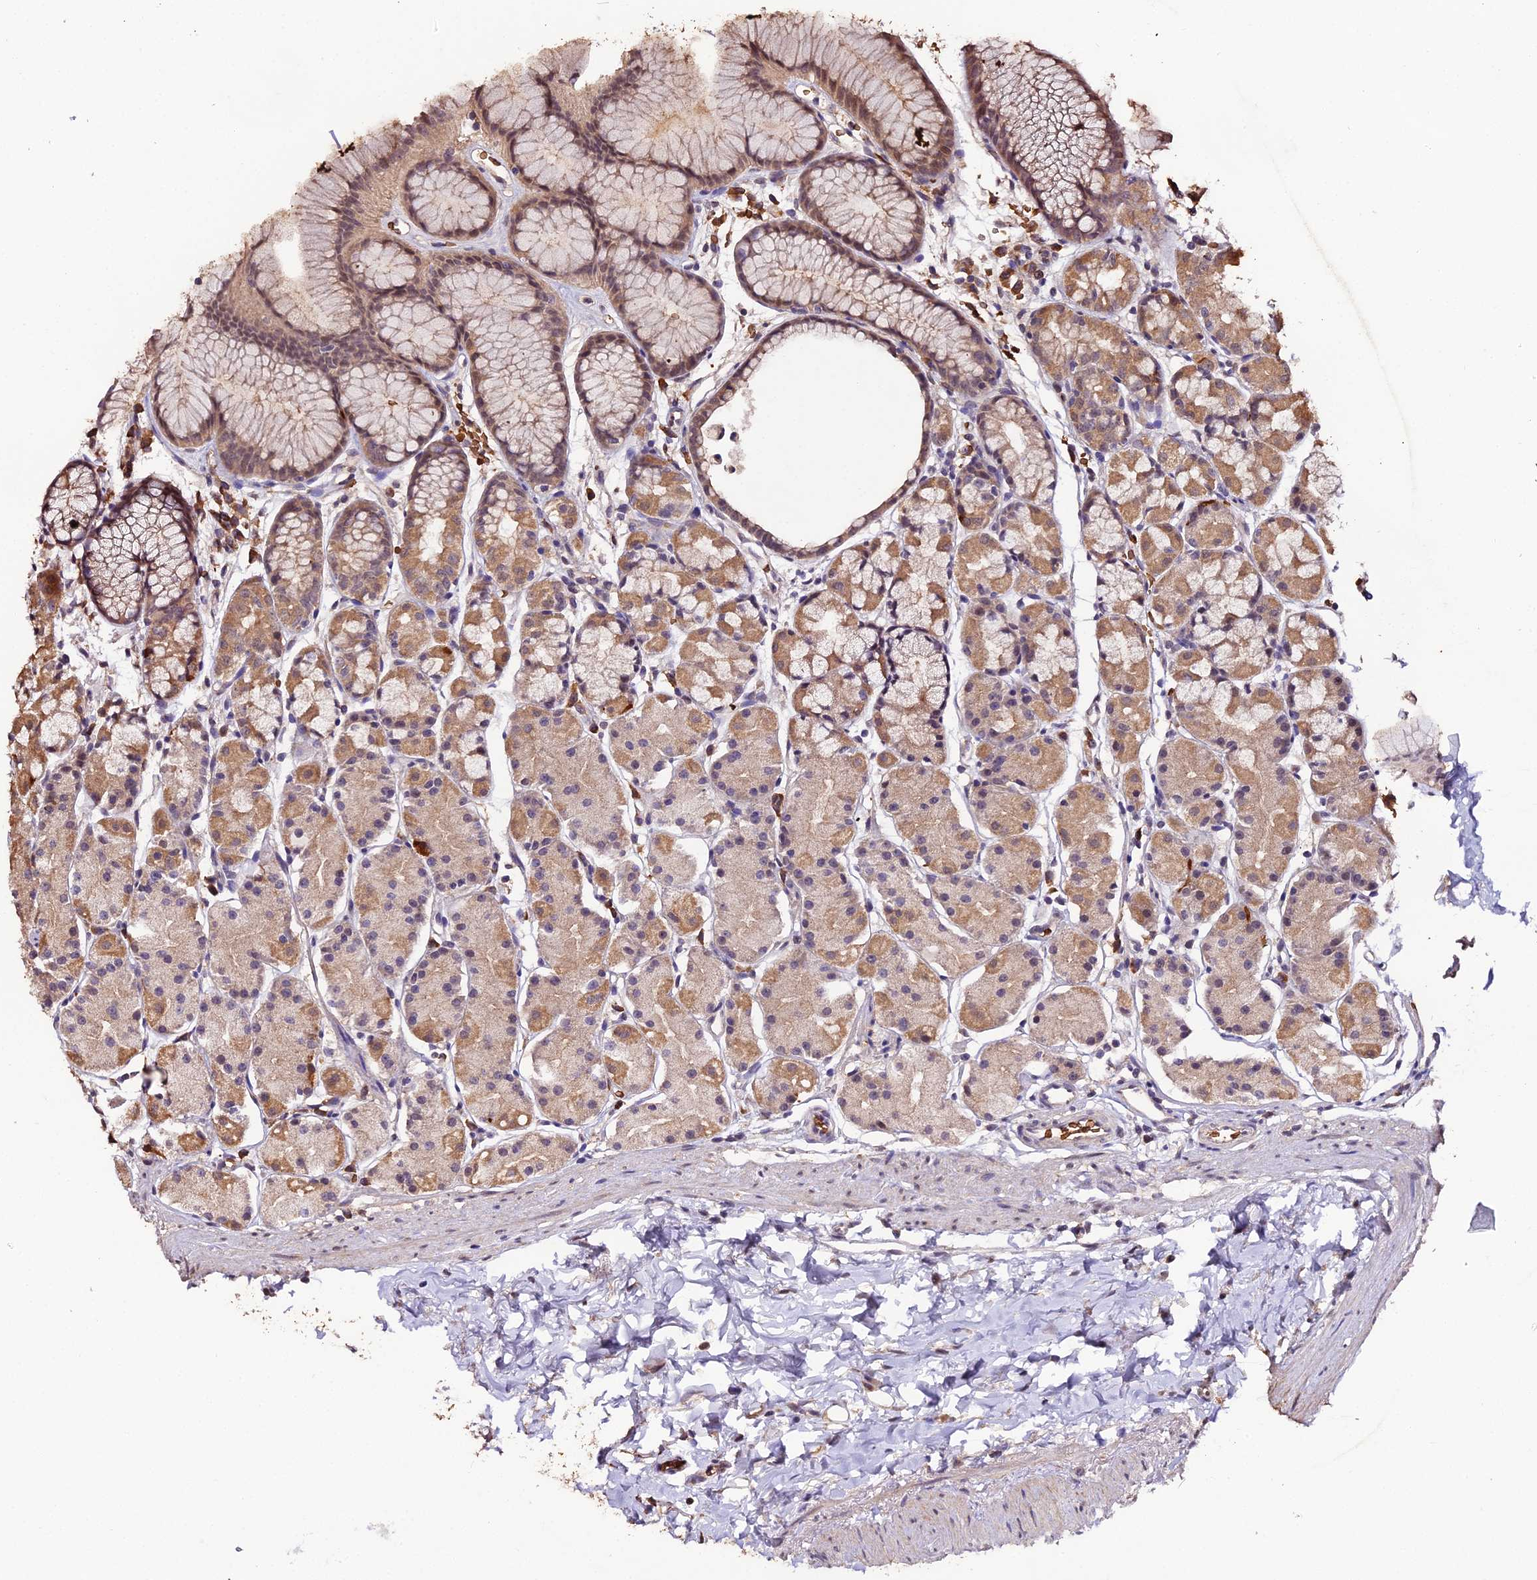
{"staining": {"intensity": "moderate", "quantity": ">75%", "location": "cytoplasmic/membranous,nuclear"}, "tissue": "stomach", "cell_type": "Glandular cells", "image_type": "normal", "snomed": [{"axis": "morphology", "description": "Normal tissue, NOS"}, {"axis": "topography", "description": "Stomach, upper"}], "caption": "Glandular cells reveal moderate cytoplasmic/membranous,nuclear staining in approximately >75% of cells in normal stomach.", "gene": "ZDBF2", "patient": {"sex": "male", "age": 47}}